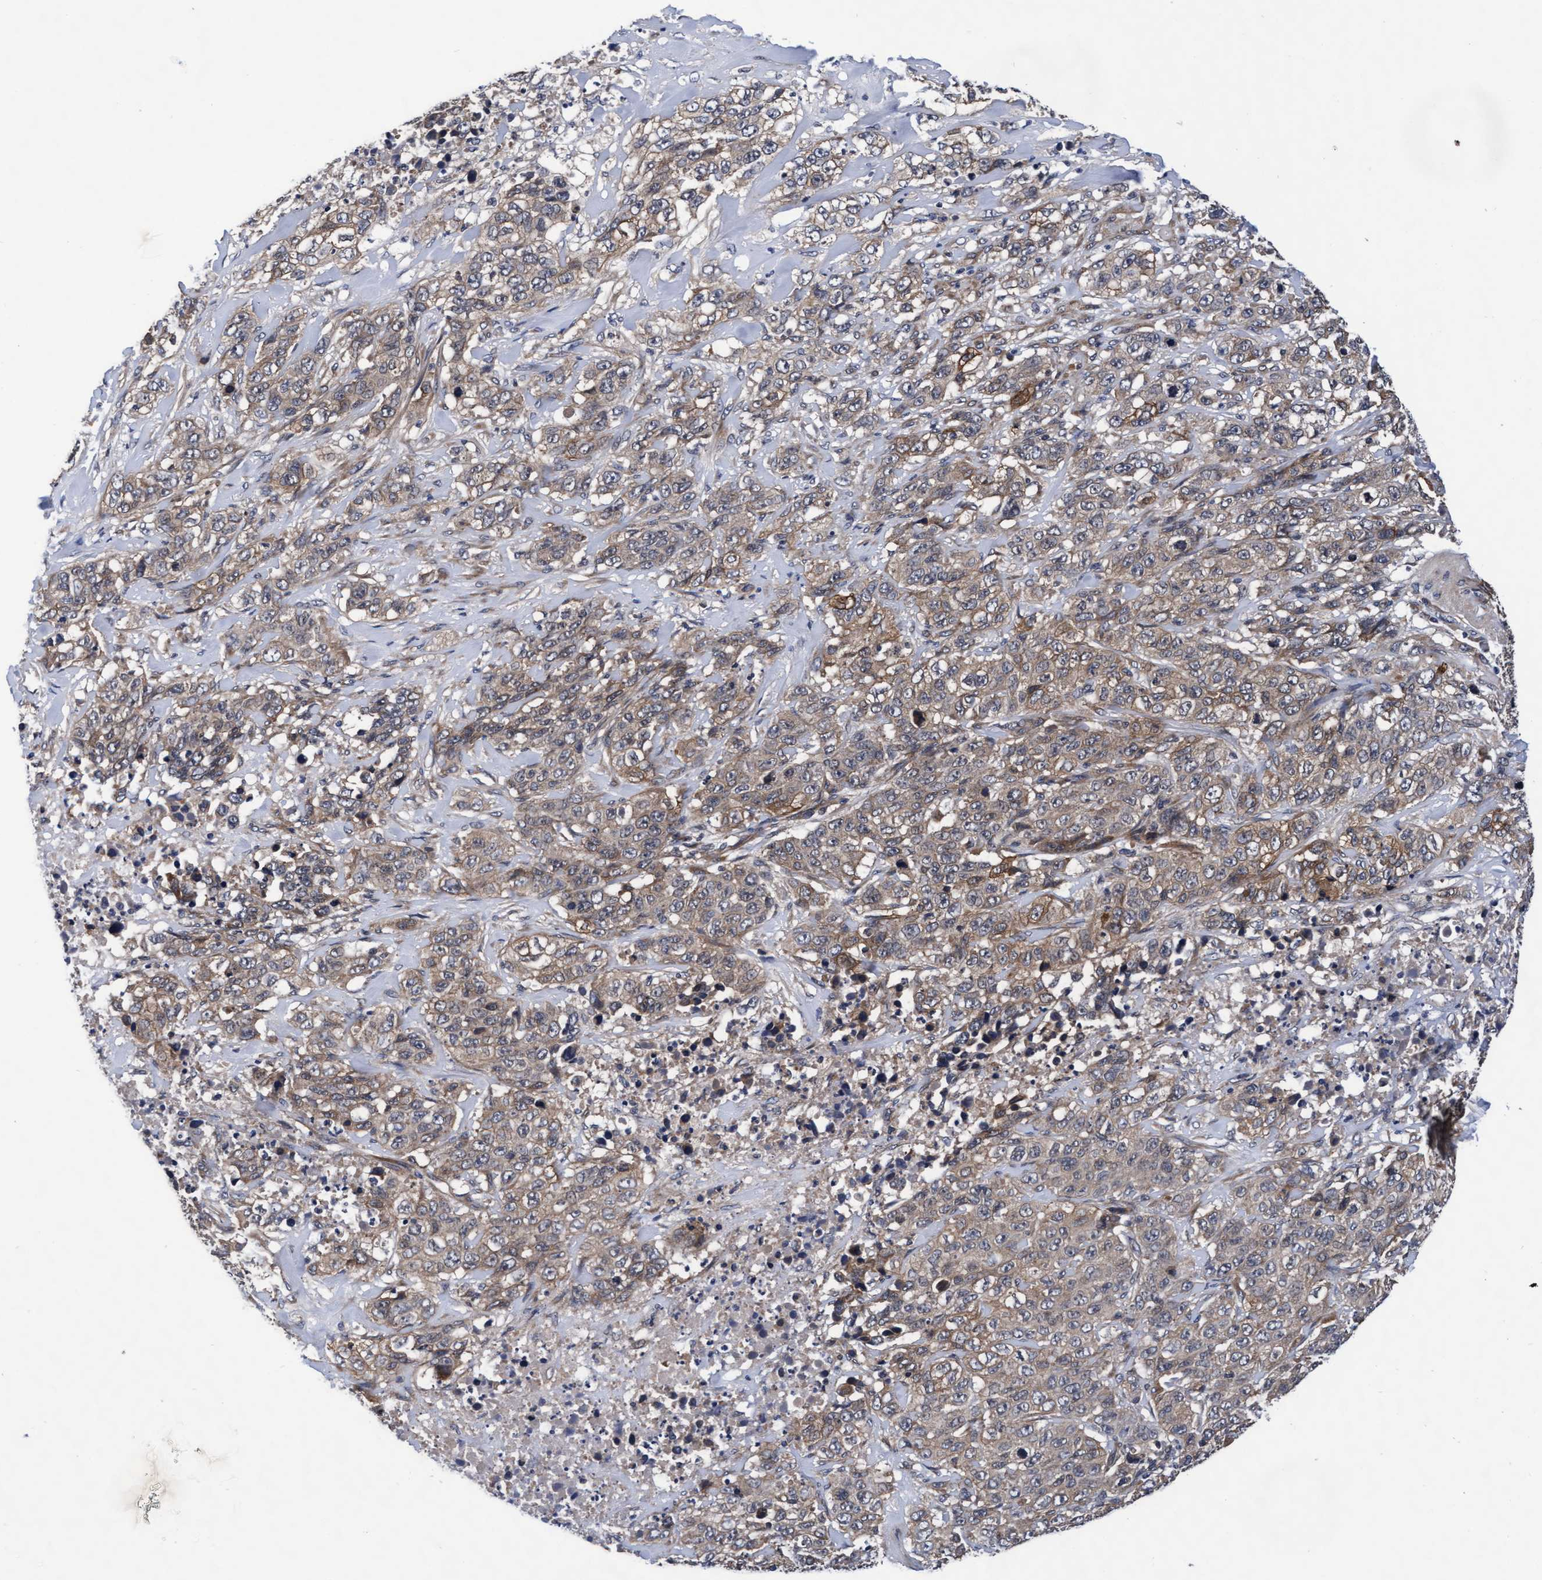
{"staining": {"intensity": "weak", "quantity": ">75%", "location": "cytoplasmic/membranous"}, "tissue": "stomach cancer", "cell_type": "Tumor cells", "image_type": "cancer", "snomed": [{"axis": "morphology", "description": "Adenocarcinoma, NOS"}, {"axis": "topography", "description": "Stomach"}], "caption": "This is an image of IHC staining of stomach cancer, which shows weak positivity in the cytoplasmic/membranous of tumor cells.", "gene": "EFCAB13", "patient": {"sex": "male", "age": 48}}